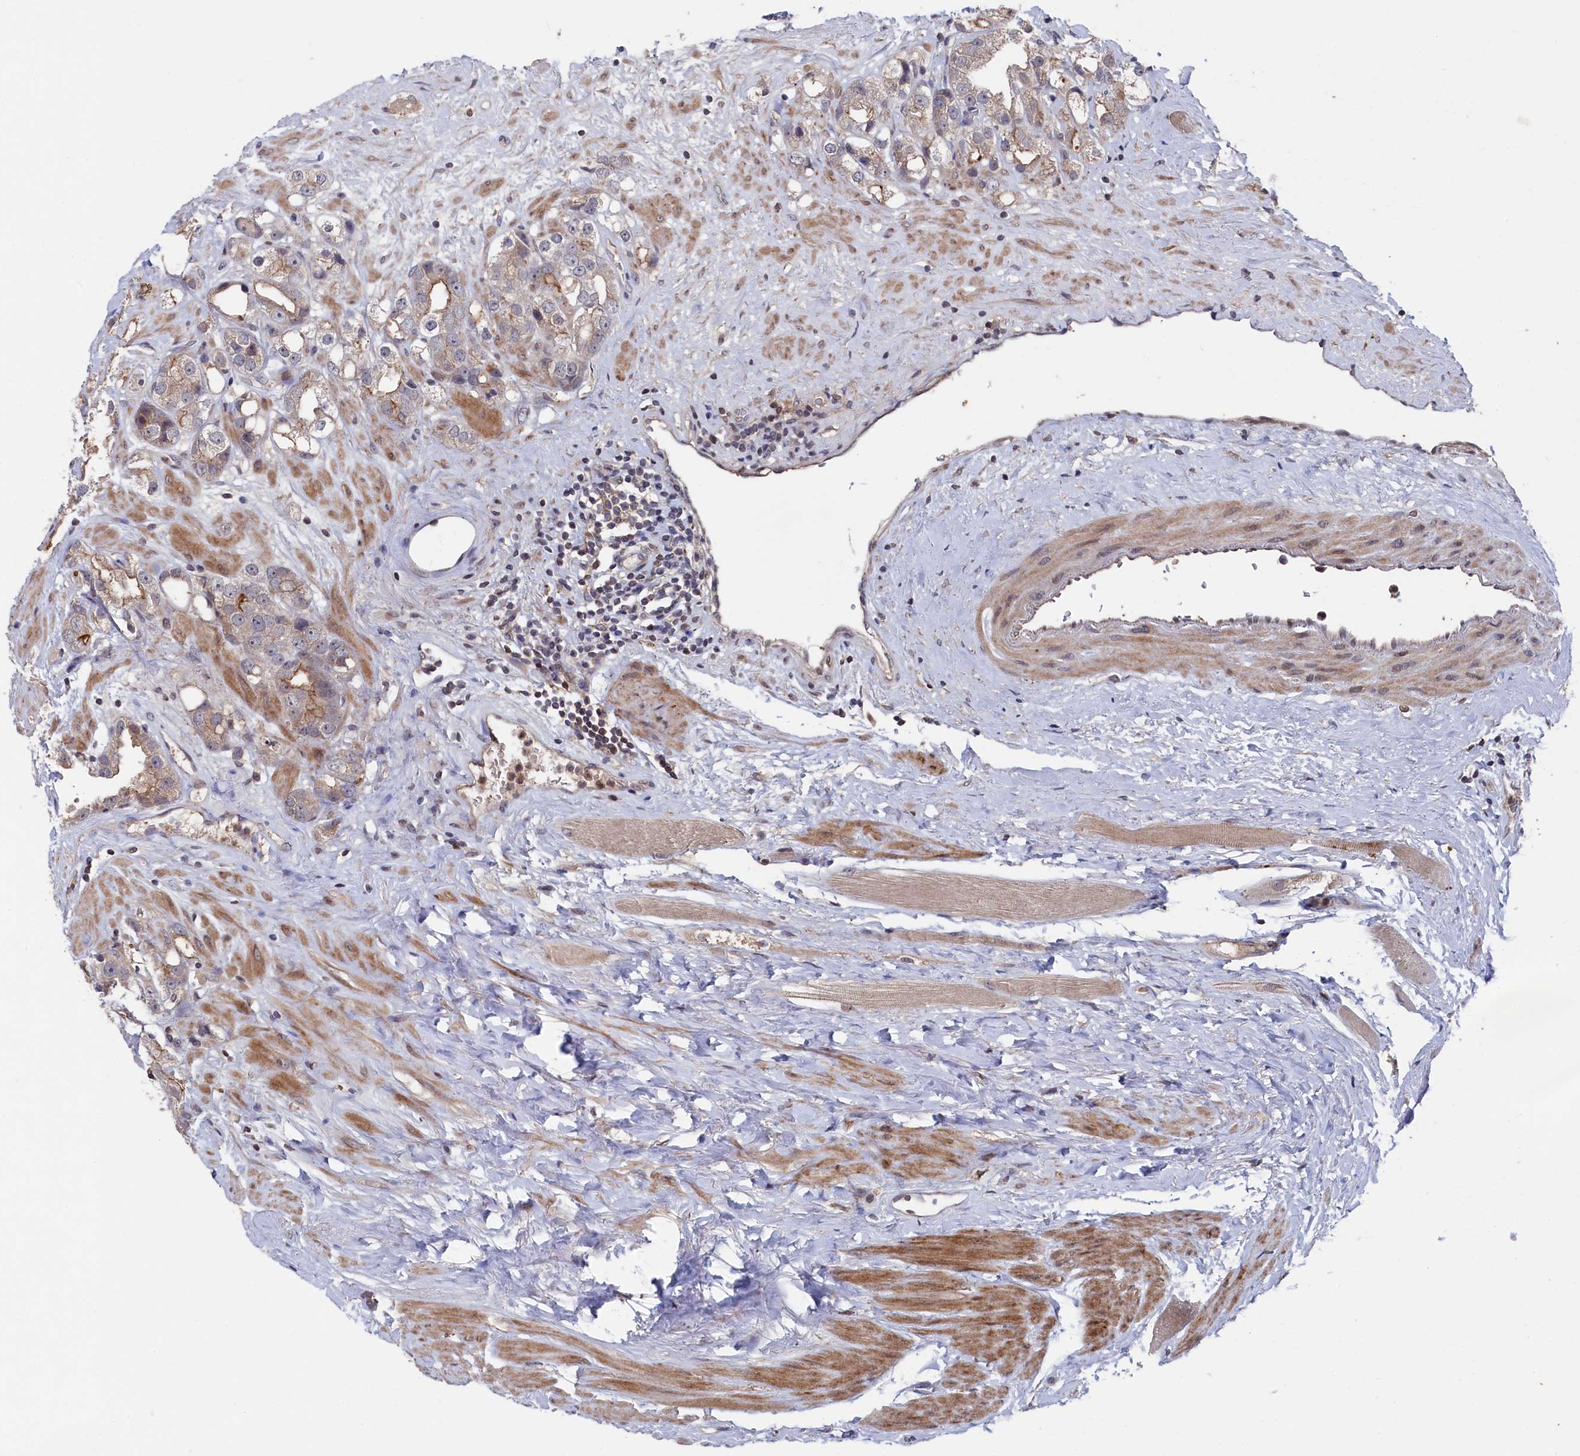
{"staining": {"intensity": "moderate", "quantity": "<25%", "location": "cytoplasmic/membranous"}, "tissue": "prostate cancer", "cell_type": "Tumor cells", "image_type": "cancer", "snomed": [{"axis": "morphology", "description": "Adenocarcinoma, NOS"}, {"axis": "topography", "description": "Prostate"}], "caption": "Immunohistochemical staining of prostate adenocarcinoma exhibits low levels of moderate cytoplasmic/membranous expression in about <25% of tumor cells.", "gene": "TMC5", "patient": {"sex": "male", "age": 79}}